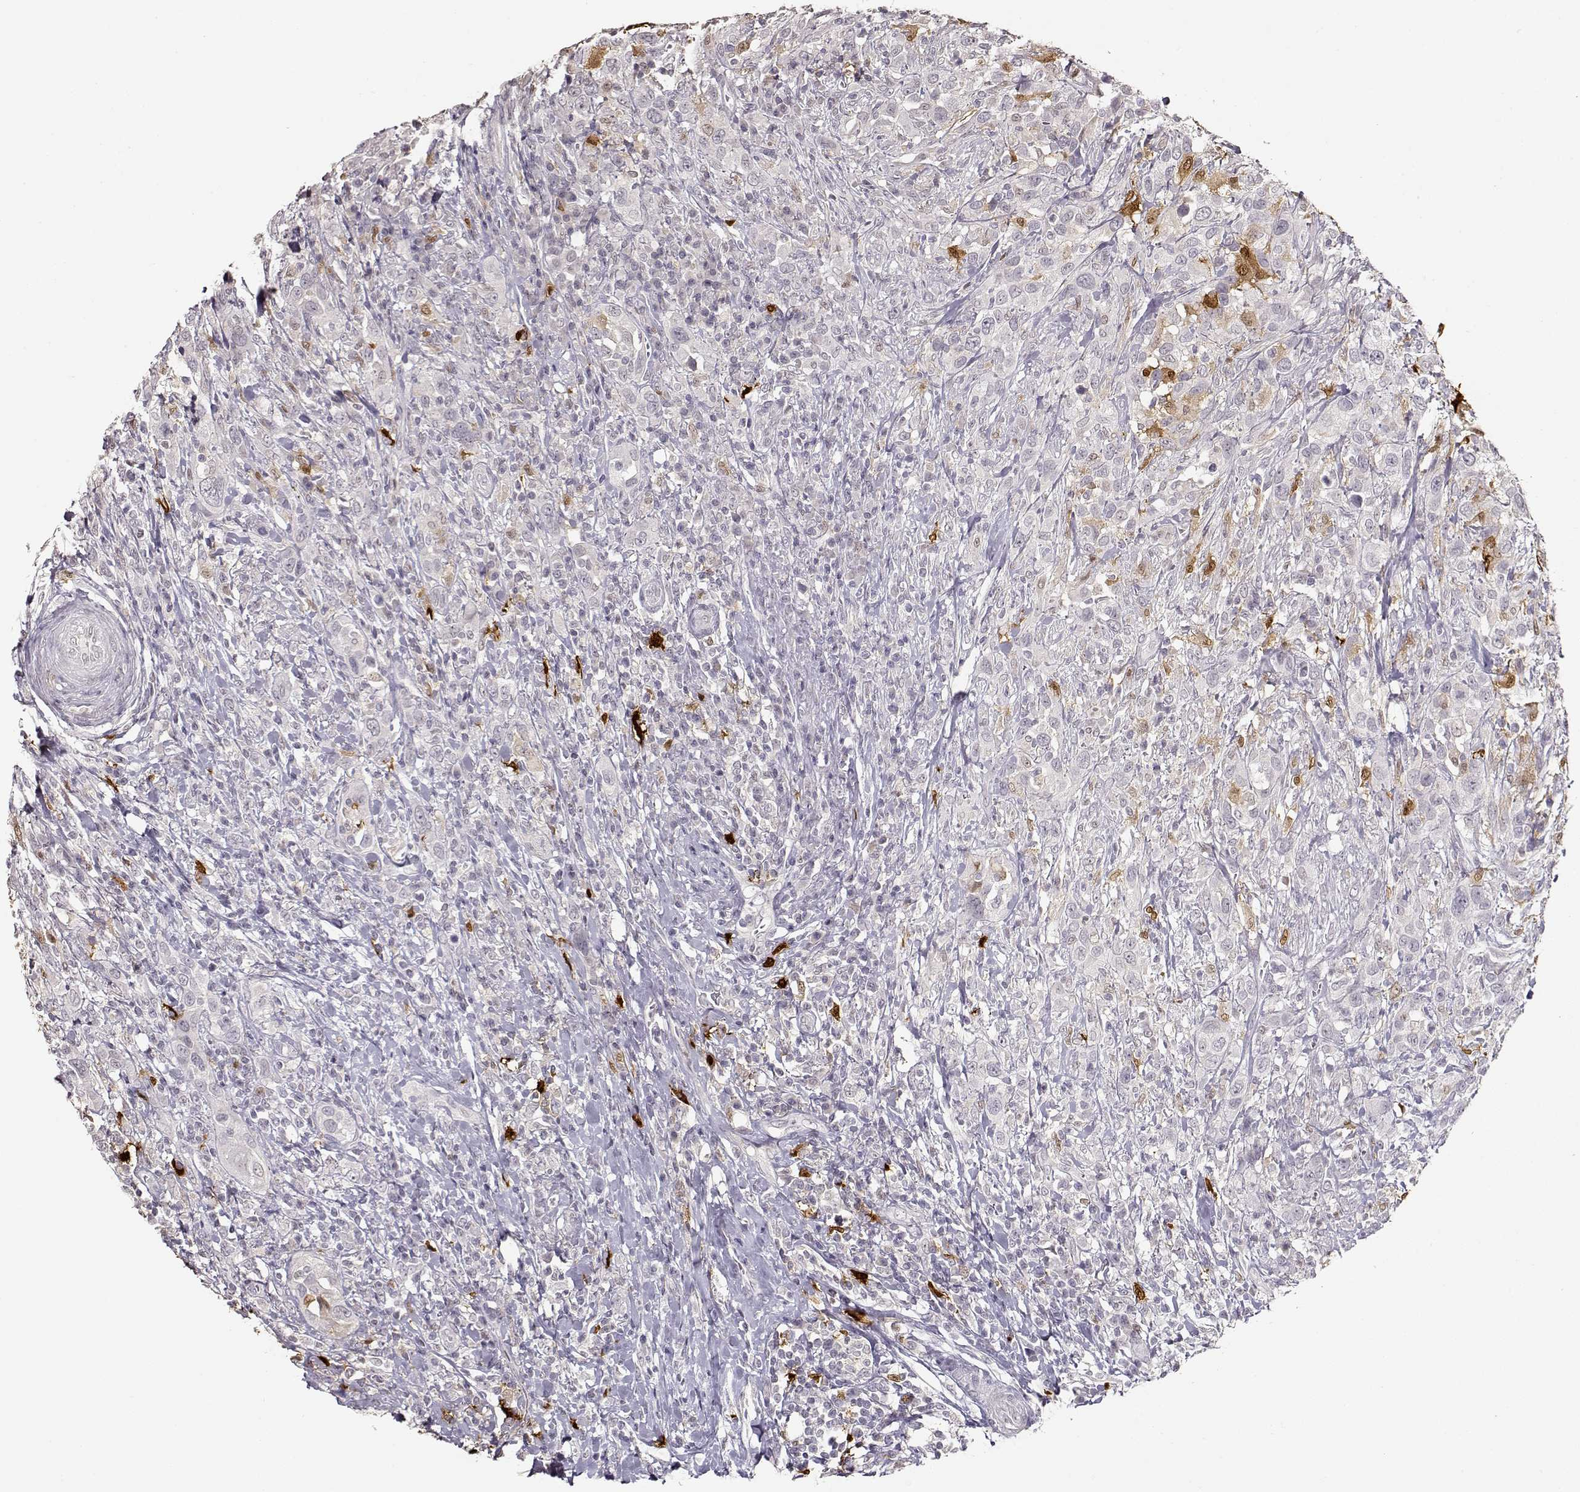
{"staining": {"intensity": "negative", "quantity": "none", "location": "none"}, "tissue": "urothelial cancer", "cell_type": "Tumor cells", "image_type": "cancer", "snomed": [{"axis": "morphology", "description": "Urothelial carcinoma, NOS"}, {"axis": "morphology", "description": "Urothelial carcinoma, High grade"}, {"axis": "topography", "description": "Urinary bladder"}], "caption": "High magnification brightfield microscopy of urothelial cancer stained with DAB (3,3'-diaminobenzidine) (brown) and counterstained with hematoxylin (blue): tumor cells show no significant expression.", "gene": "S100B", "patient": {"sex": "female", "age": 64}}